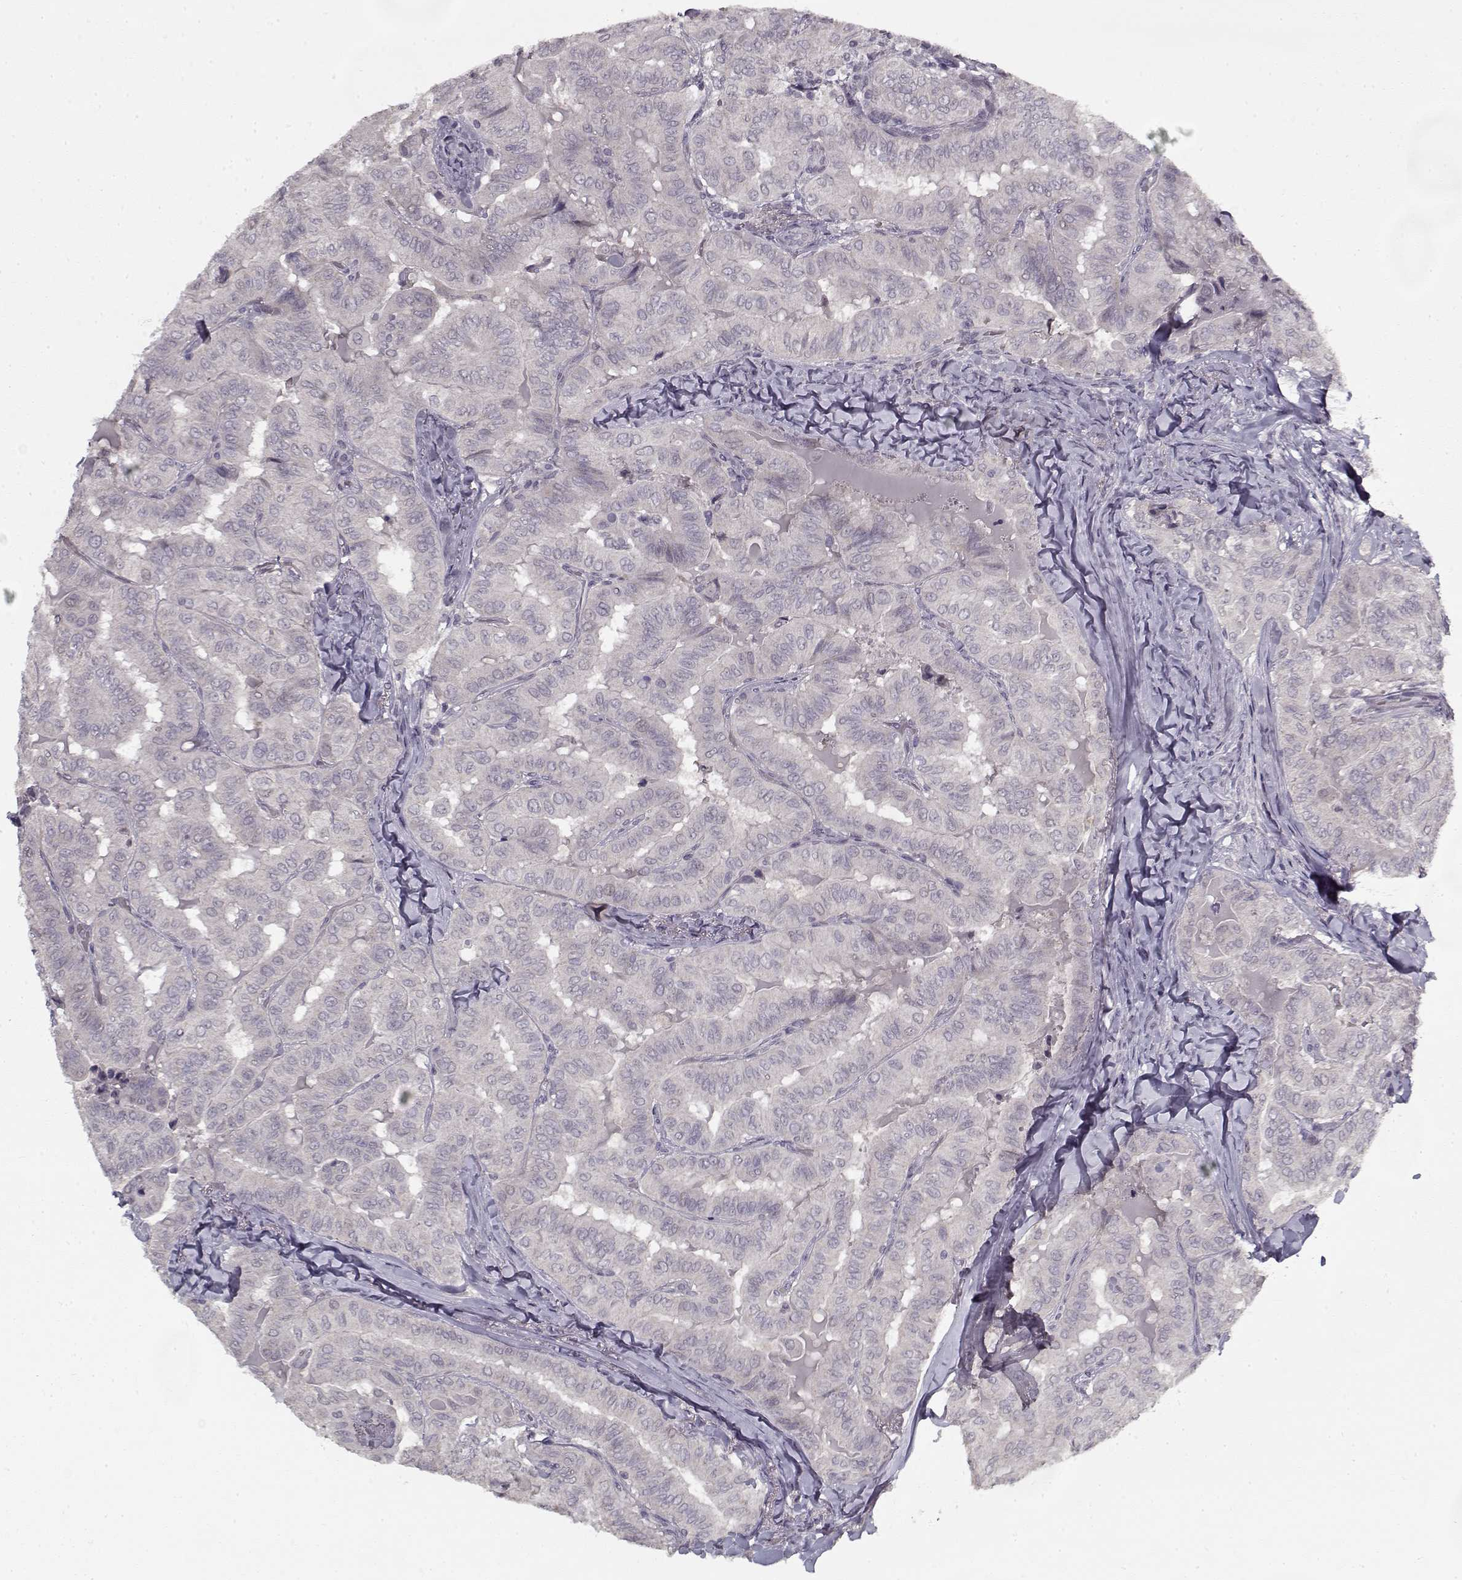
{"staining": {"intensity": "negative", "quantity": "none", "location": "none"}, "tissue": "thyroid cancer", "cell_type": "Tumor cells", "image_type": "cancer", "snomed": [{"axis": "morphology", "description": "Papillary adenocarcinoma, NOS"}, {"axis": "topography", "description": "Thyroid gland"}], "caption": "High magnification brightfield microscopy of papillary adenocarcinoma (thyroid) stained with DAB (3,3'-diaminobenzidine) (brown) and counterstained with hematoxylin (blue): tumor cells show no significant positivity. (Immunohistochemistry, brightfield microscopy, high magnification).", "gene": "LAMA2", "patient": {"sex": "female", "age": 68}}